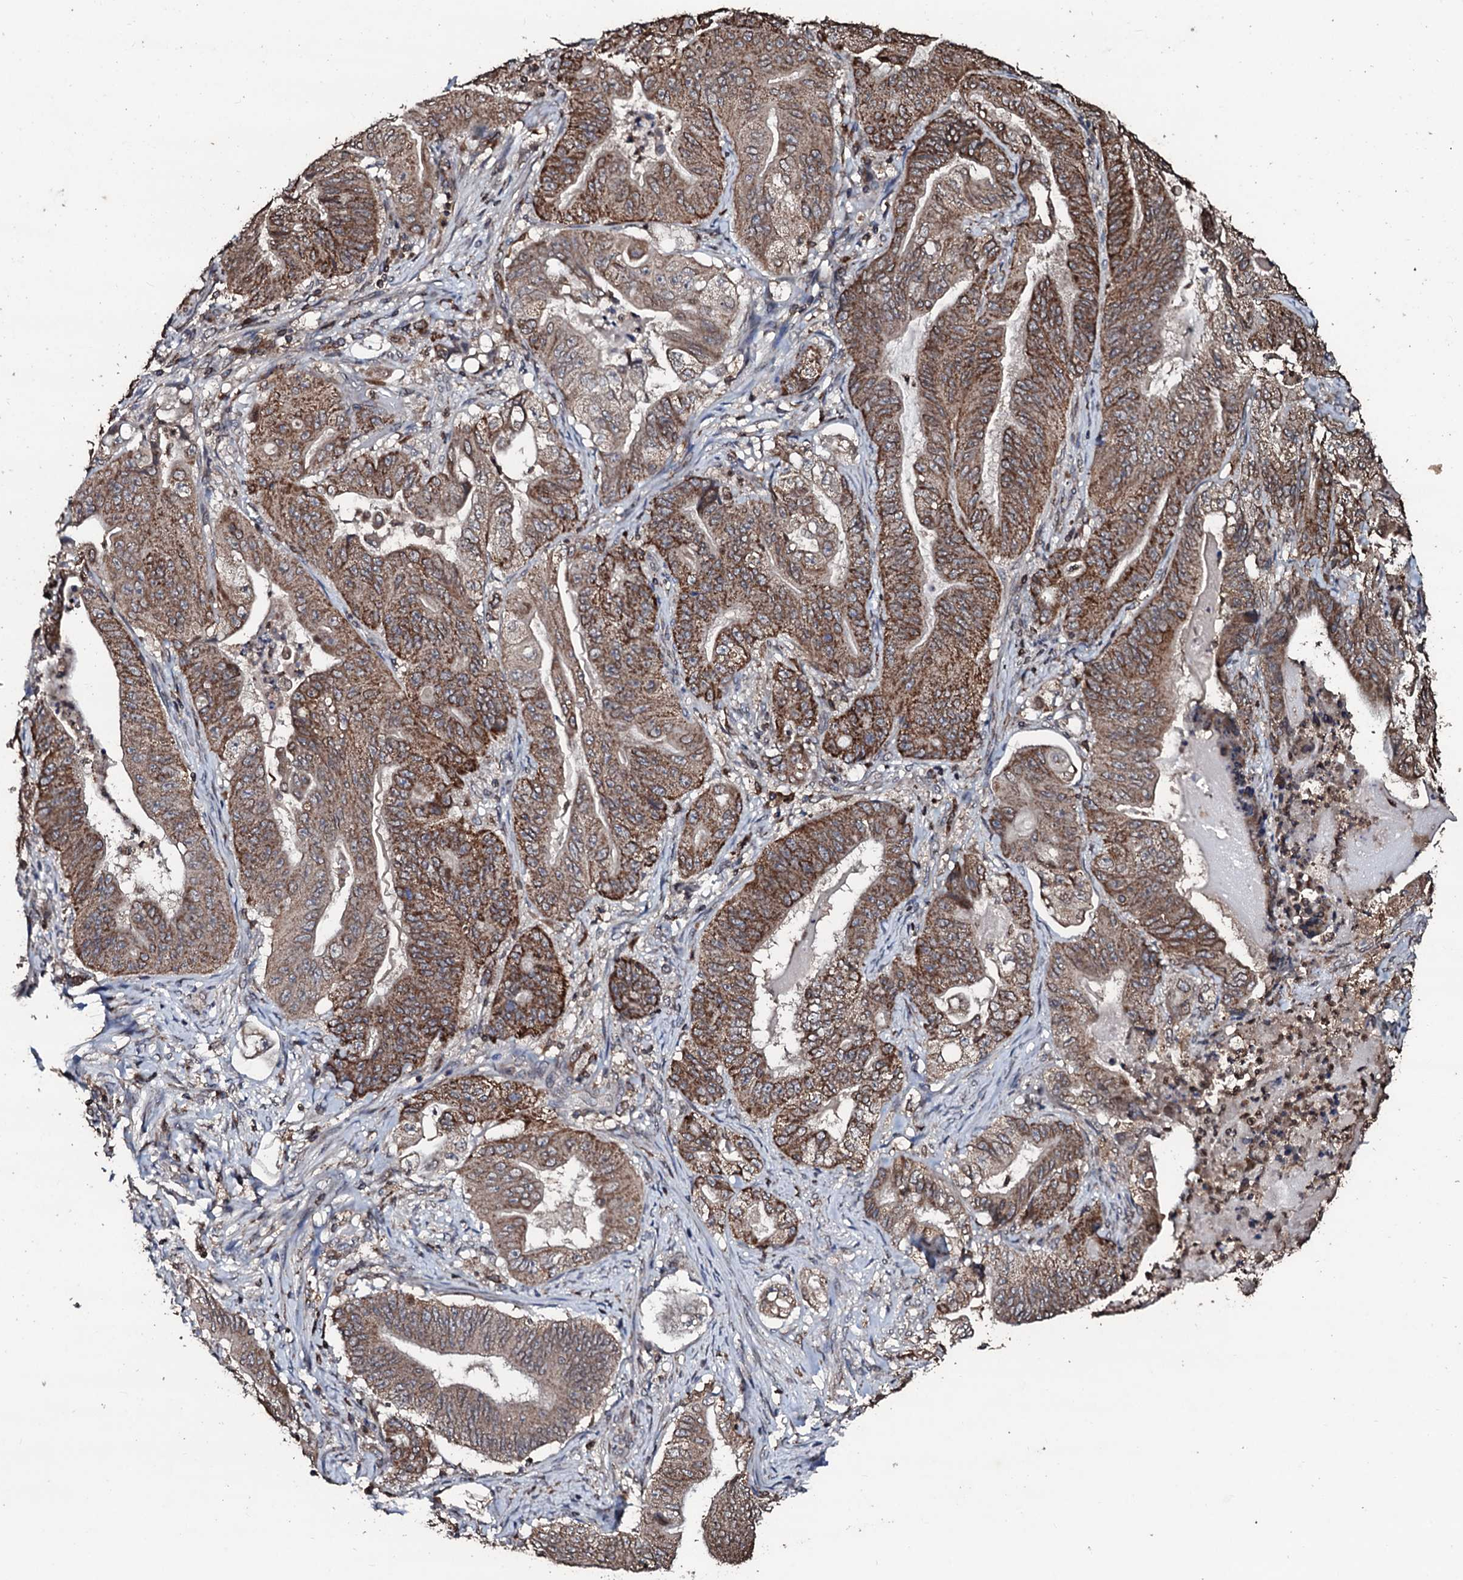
{"staining": {"intensity": "moderate", "quantity": ">75%", "location": "cytoplasmic/membranous"}, "tissue": "stomach cancer", "cell_type": "Tumor cells", "image_type": "cancer", "snomed": [{"axis": "morphology", "description": "Adenocarcinoma, NOS"}, {"axis": "topography", "description": "Stomach"}], "caption": "About >75% of tumor cells in human stomach adenocarcinoma display moderate cytoplasmic/membranous protein positivity as visualized by brown immunohistochemical staining.", "gene": "SDHAF2", "patient": {"sex": "female", "age": 73}}